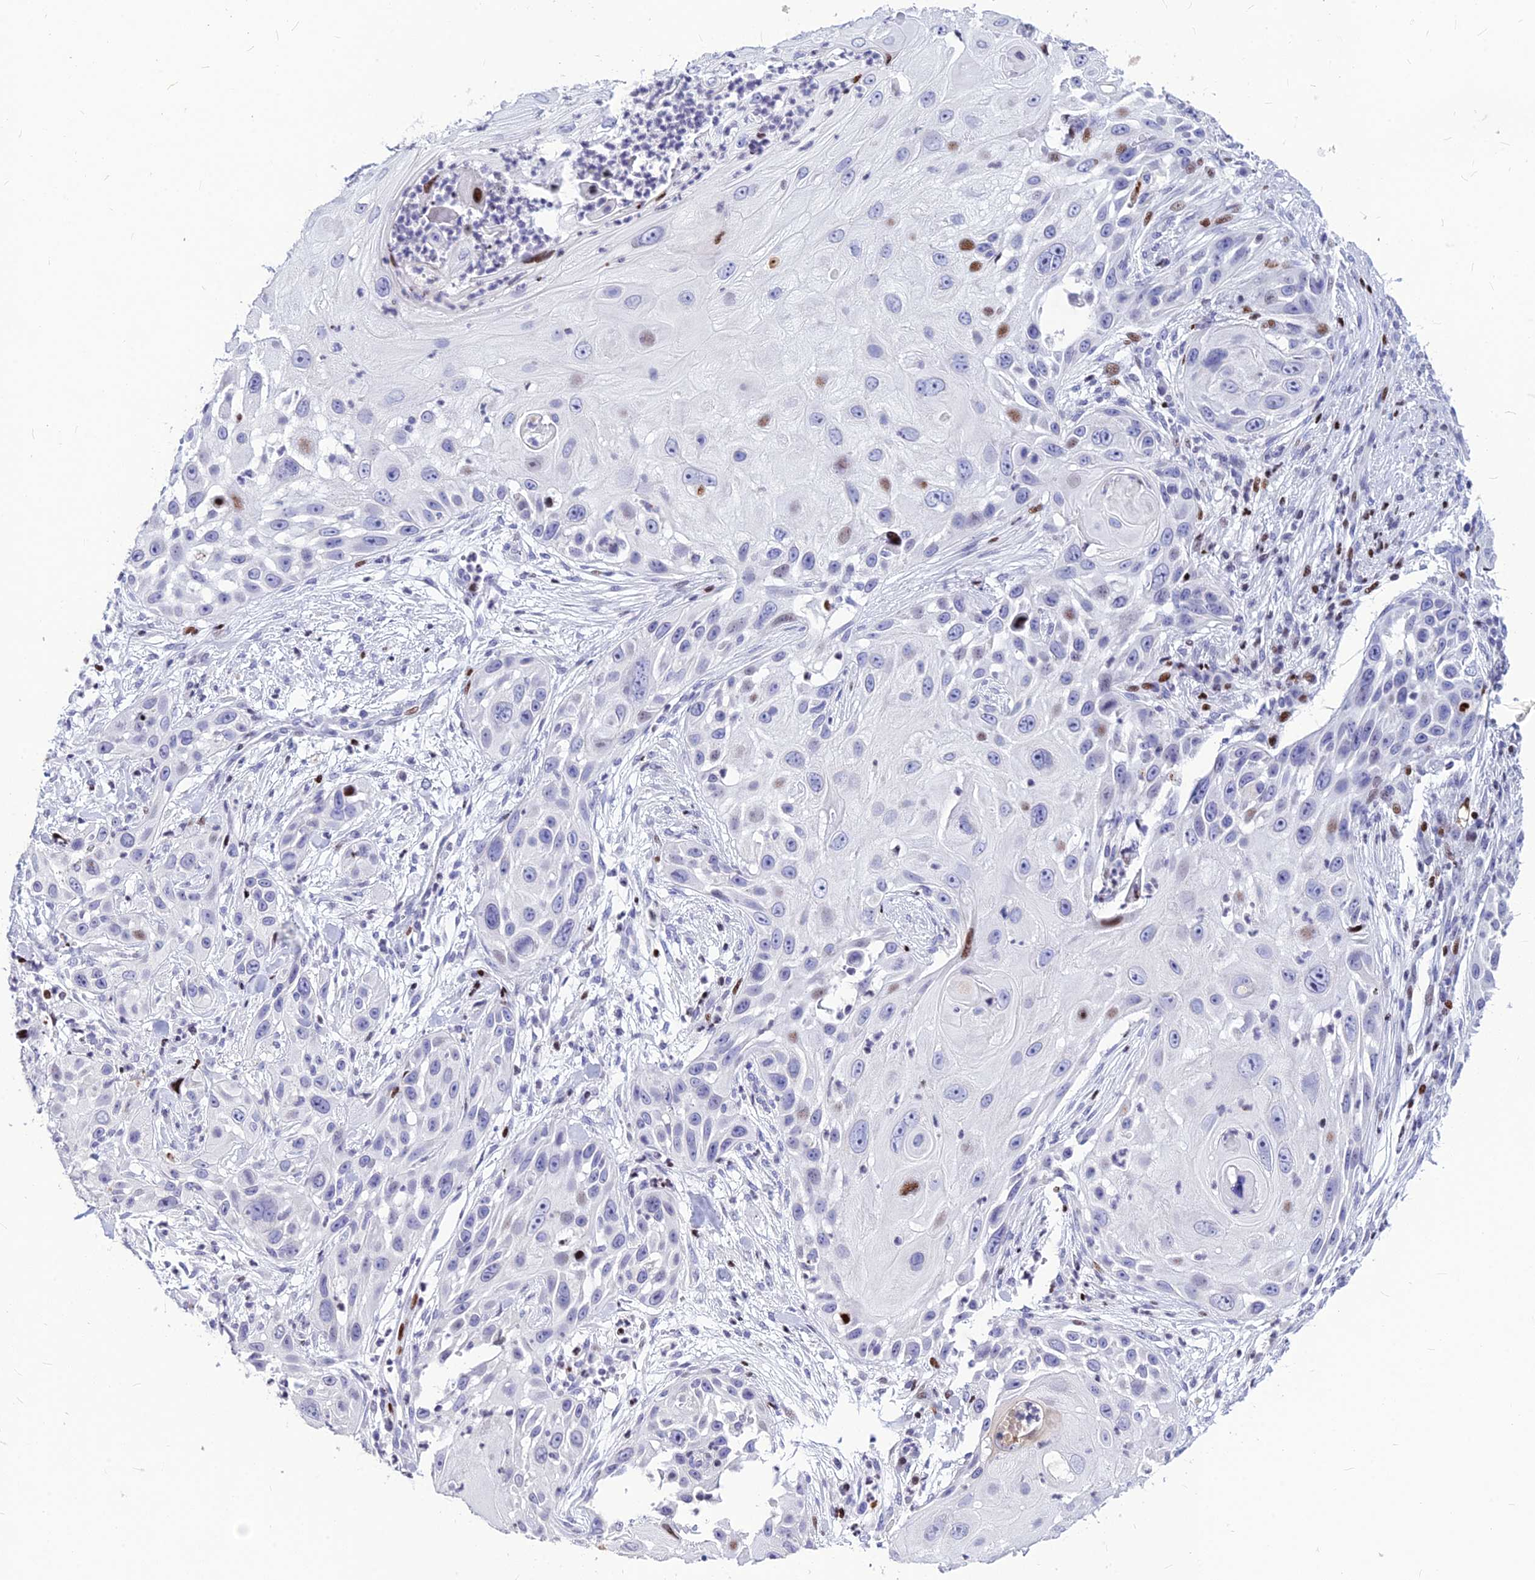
{"staining": {"intensity": "moderate", "quantity": "<25%", "location": "nuclear"}, "tissue": "skin cancer", "cell_type": "Tumor cells", "image_type": "cancer", "snomed": [{"axis": "morphology", "description": "Squamous cell carcinoma, NOS"}, {"axis": "topography", "description": "Skin"}], "caption": "This image exhibits immunohistochemistry (IHC) staining of human squamous cell carcinoma (skin), with low moderate nuclear staining in approximately <25% of tumor cells.", "gene": "PRPS1", "patient": {"sex": "female", "age": 44}}